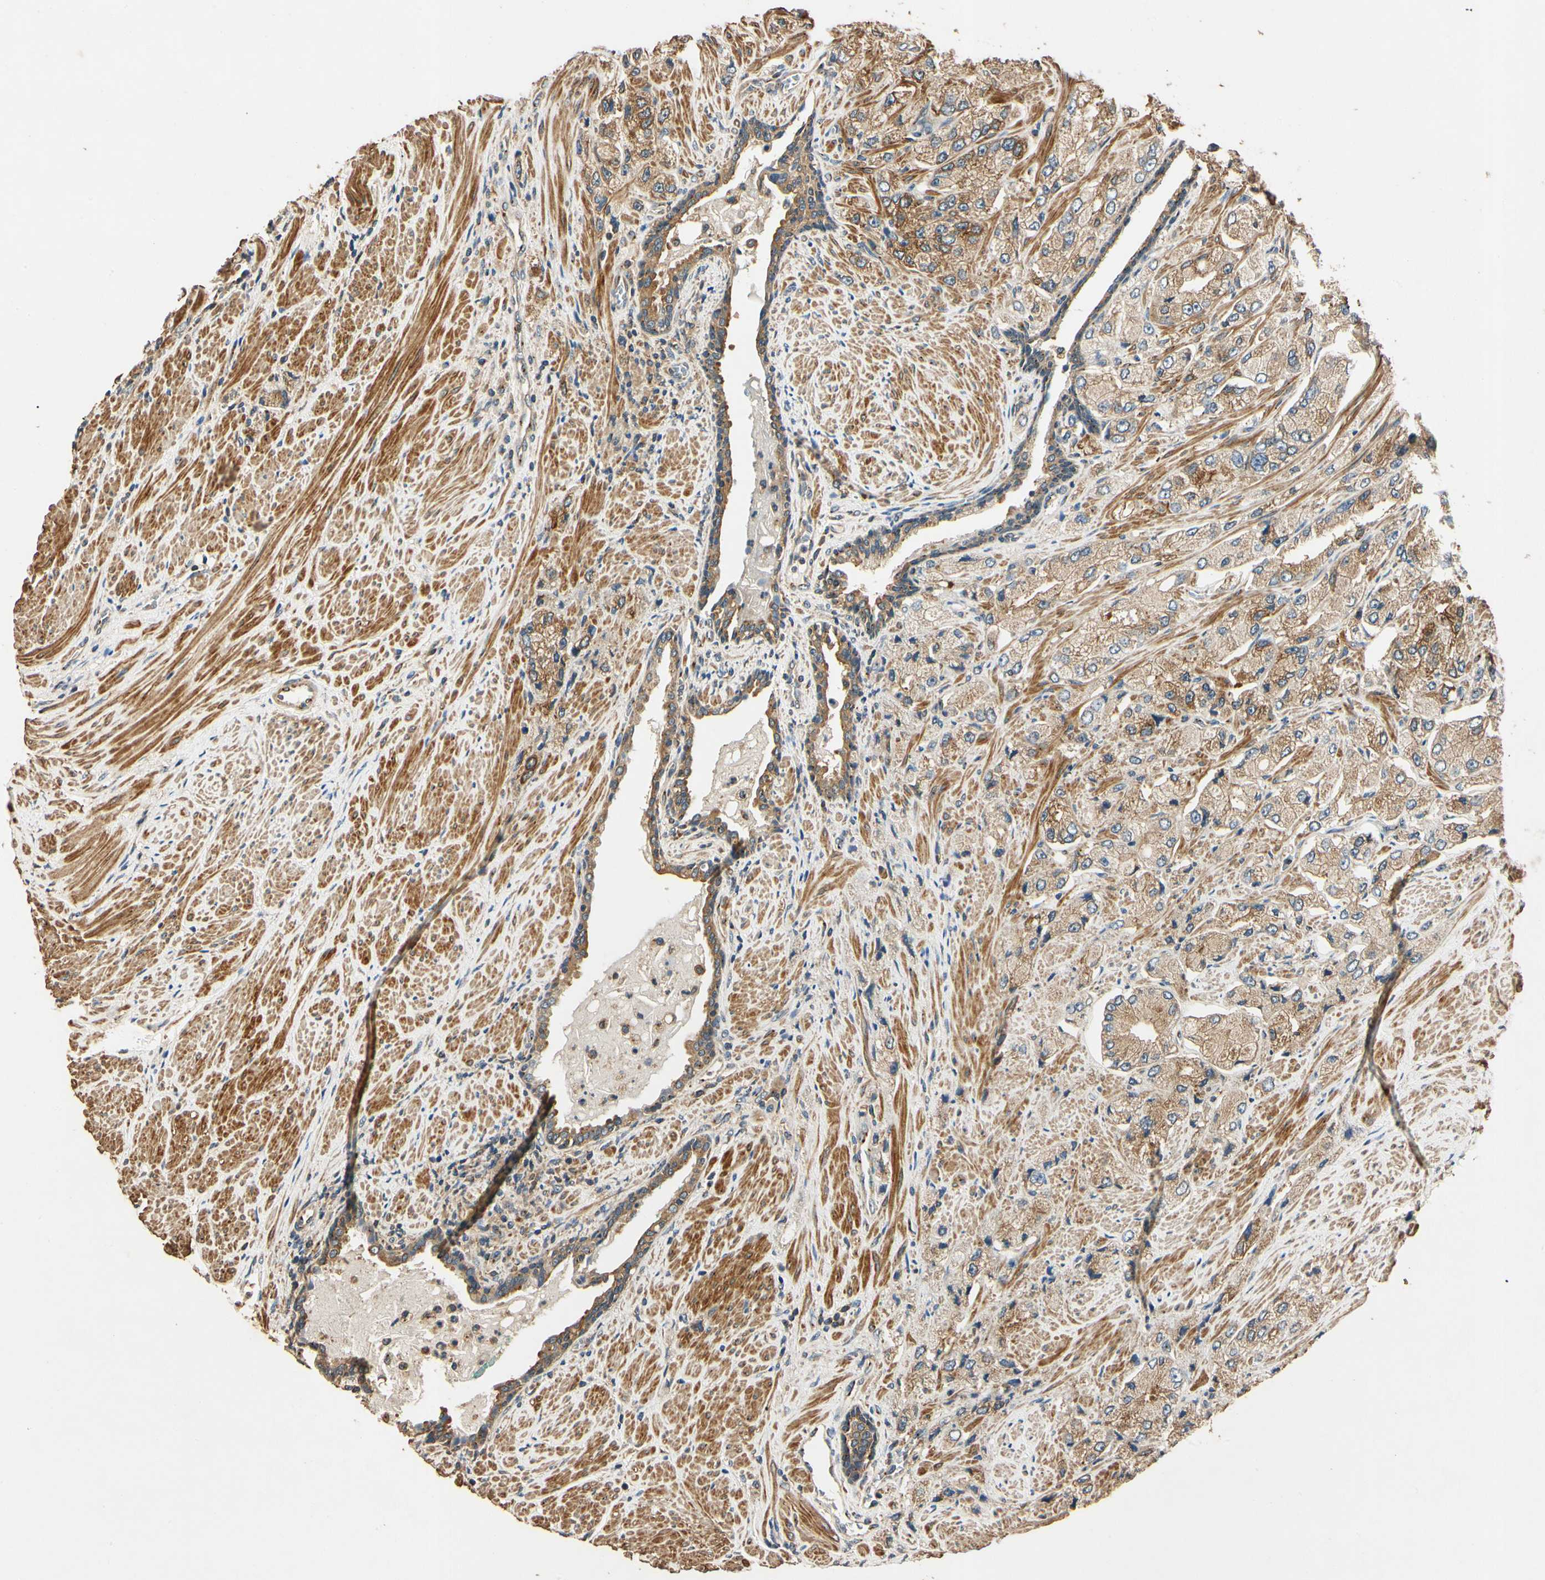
{"staining": {"intensity": "moderate", "quantity": ">75%", "location": "cytoplasmic/membranous"}, "tissue": "prostate cancer", "cell_type": "Tumor cells", "image_type": "cancer", "snomed": [{"axis": "morphology", "description": "Adenocarcinoma, High grade"}, {"axis": "topography", "description": "Prostate"}], "caption": "Moderate cytoplasmic/membranous protein expression is seen in approximately >75% of tumor cells in prostate cancer (adenocarcinoma (high-grade)).", "gene": "AKAP9", "patient": {"sex": "male", "age": 58}}